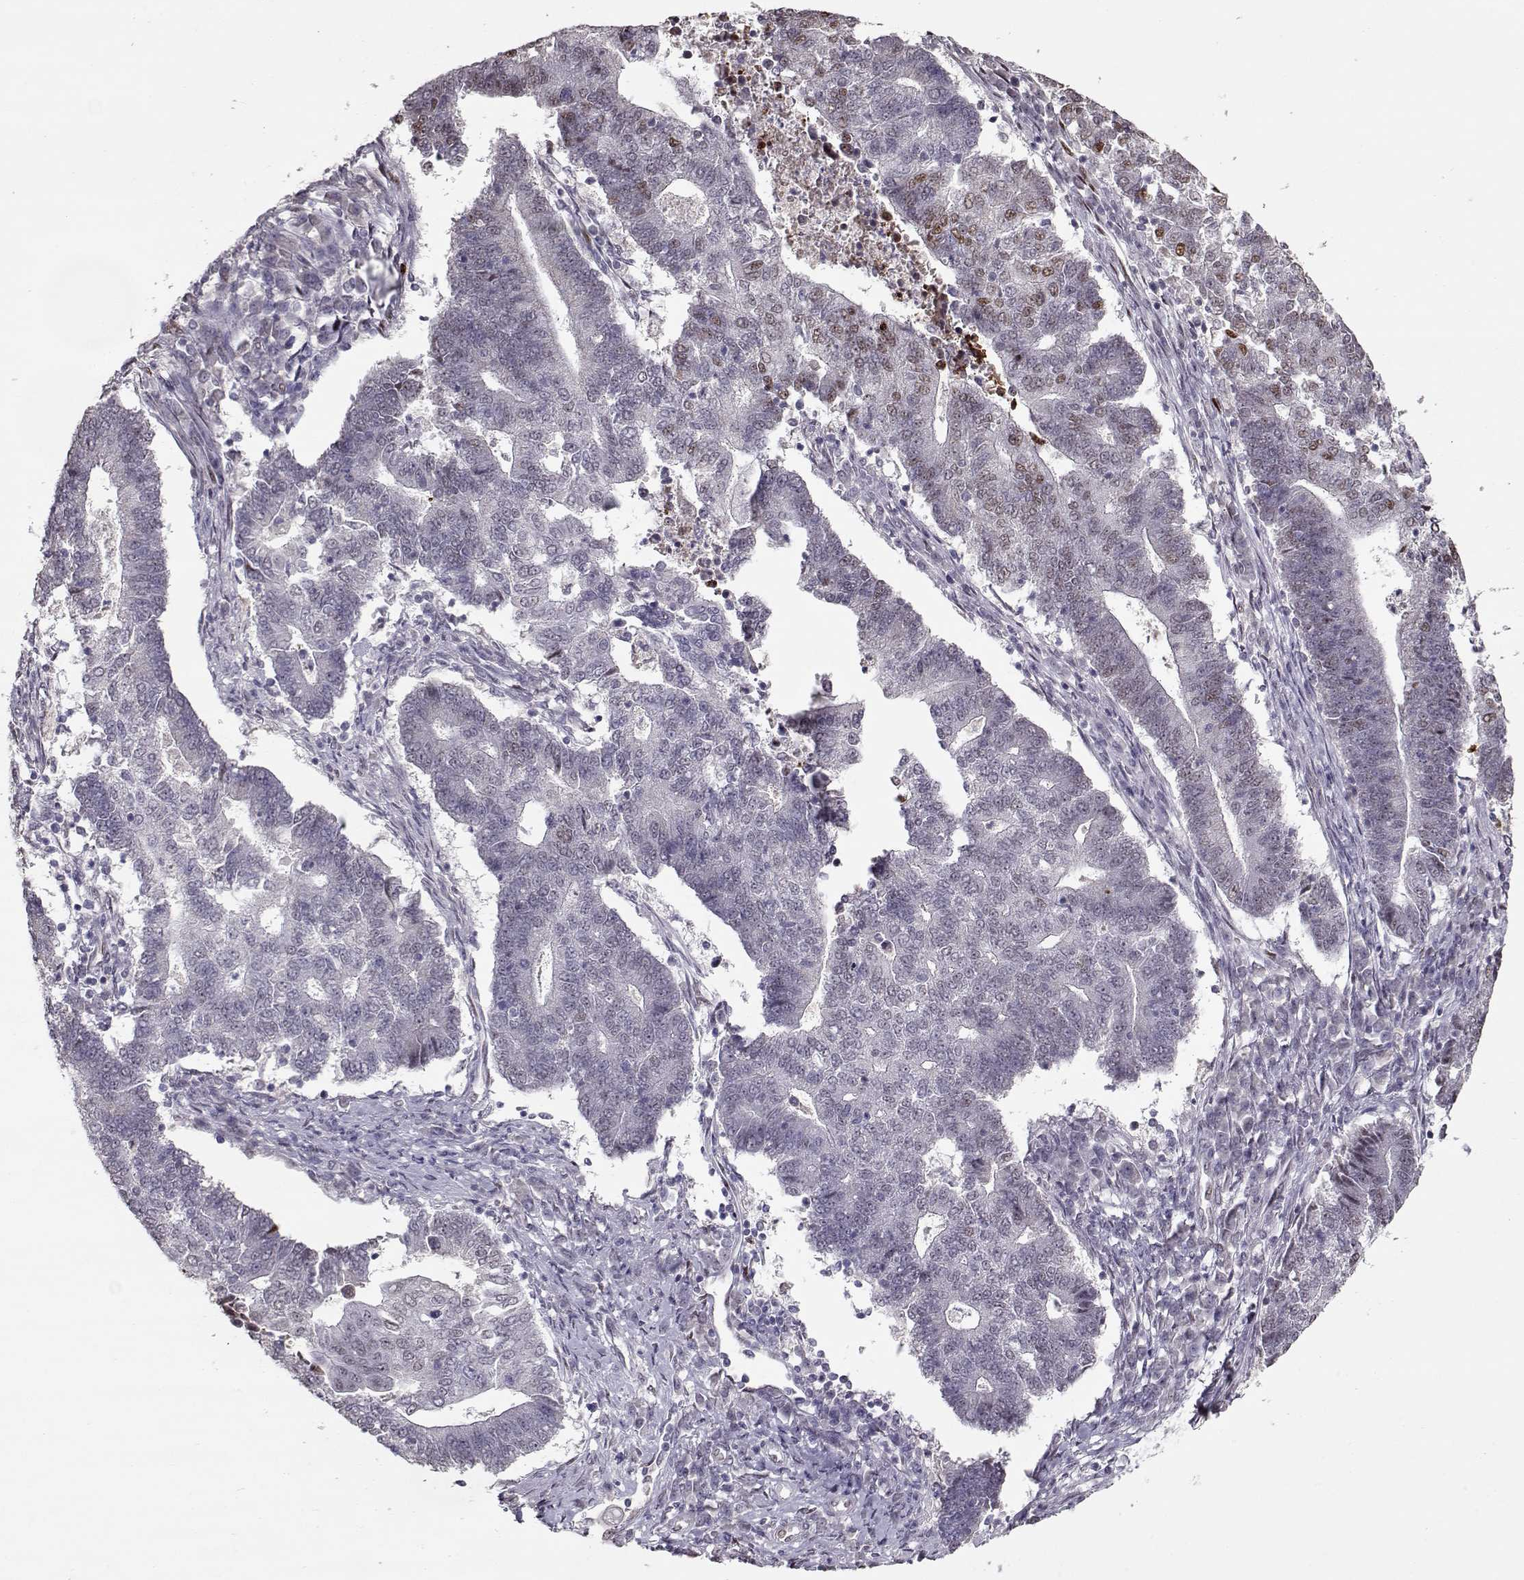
{"staining": {"intensity": "moderate", "quantity": "<25%", "location": "nuclear"}, "tissue": "endometrial cancer", "cell_type": "Tumor cells", "image_type": "cancer", "snomed": [{"axis": "morphology", "description": "Adenocarcinoma, NOS"}, {"axis": "topography", "description": "Uterus"}, {"axis": "topography", "description": "Endometrium"}], "caption": "A high-resolution histopathology image shows immunohistochemistry staining of adenocarcinoma (endometrial), which reveals moderate nuclear expression in about <25% of tumor cells.", "gene": "PRMT8", "patient": {"sex": "female", "age": 54}}